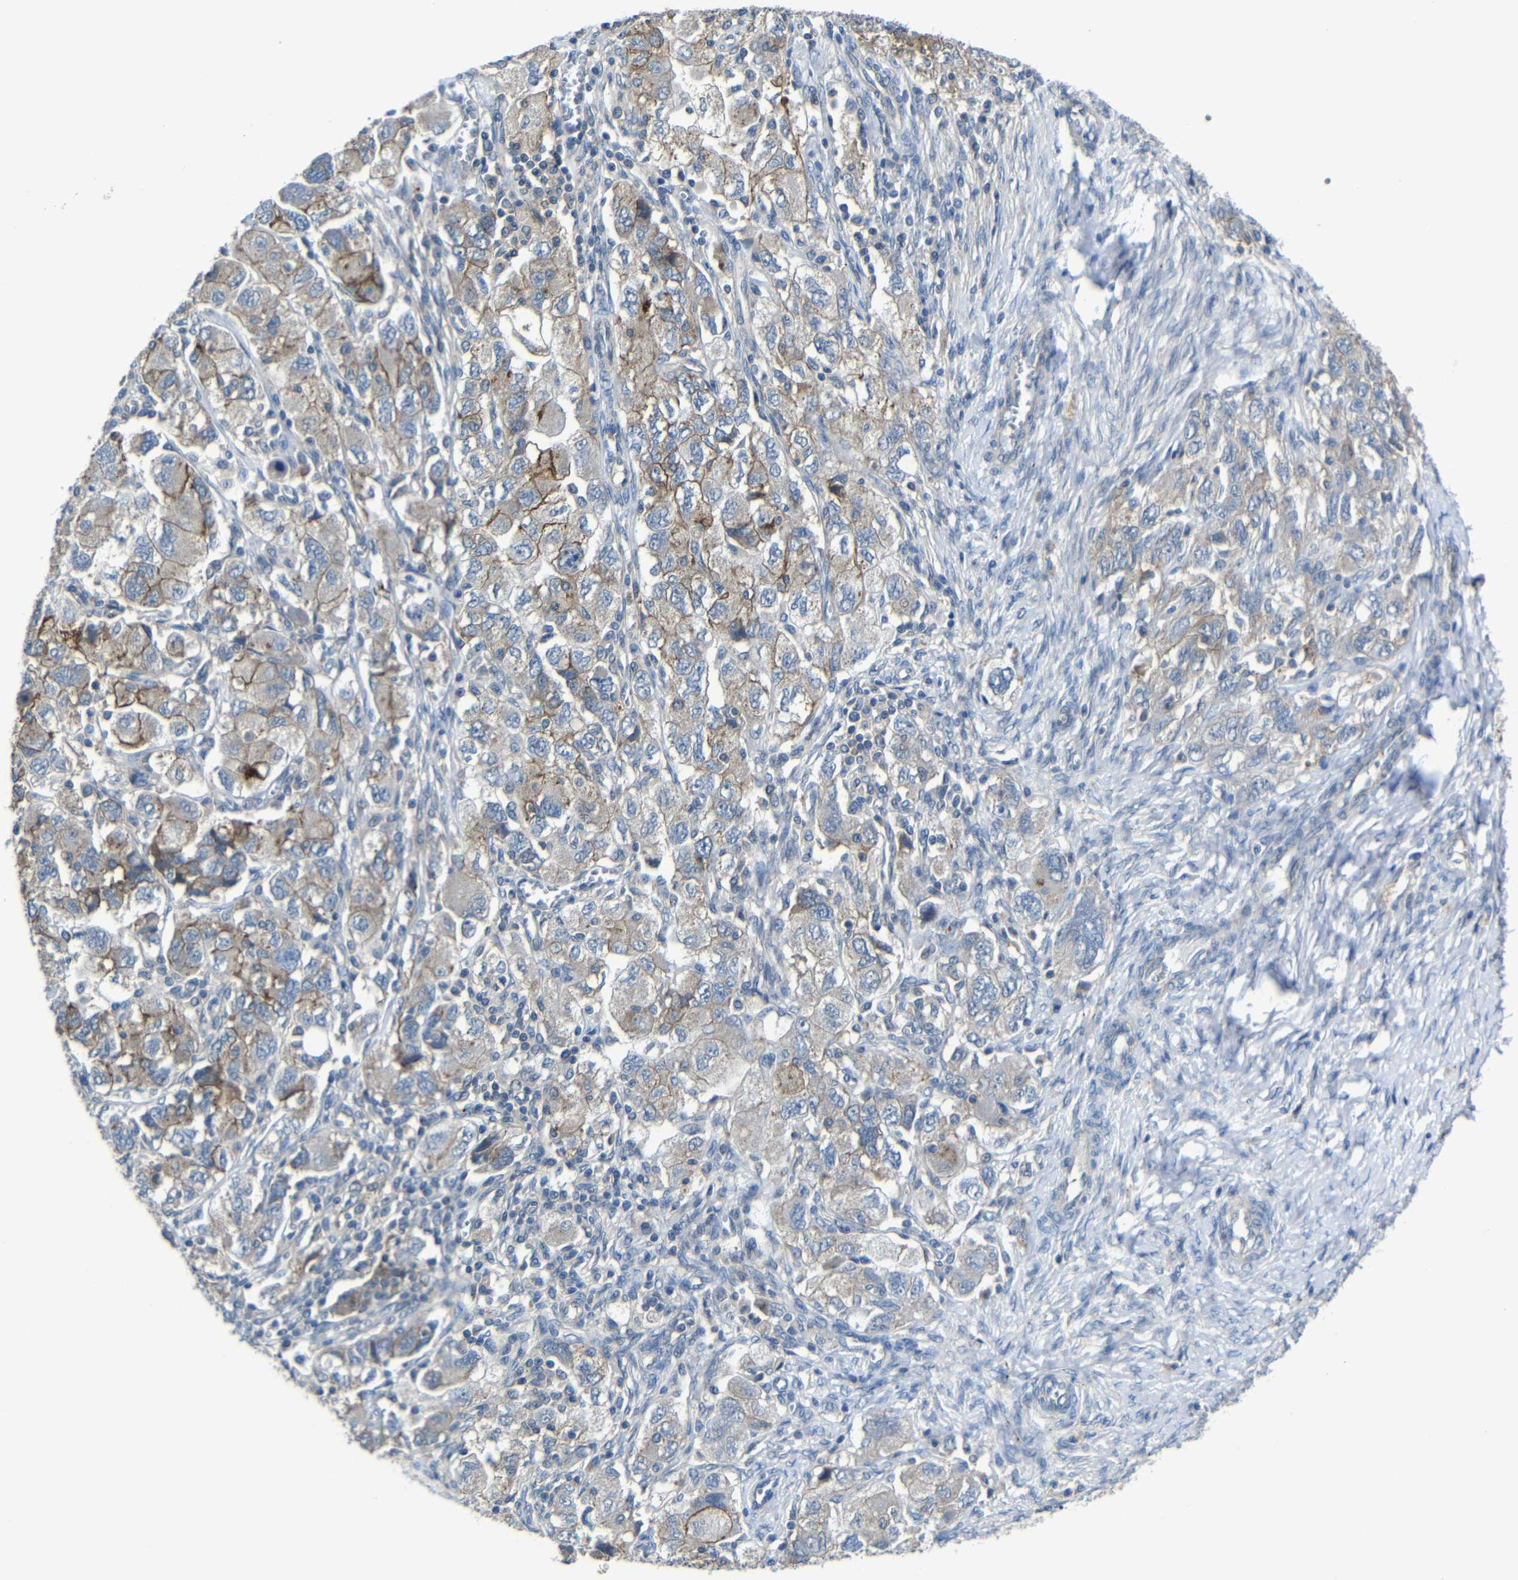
{"staining": {"intensity": "weak", "quantity": "25%-75%", "location": "cytoplasmic/membranous"}, "tissue": "ovarian cancer", "cell_type": "Tumor cells", "image_type": "cancer", "snomed": [{"axis": "morphology", "description": "Carcinoma, NOS"}, {"axis": "morphology", "description": "Cystadenocarcinoma, serous, NOS"}, {"axis": "topography", "description": "Ovary"}], "caption": "This is a photomicrograph of IHC staining of ovarian cancer, which shows weak expression in the cytoplasmic/membranous of tumor cells.", "gene": "ZNF90", "patient": {"sex": "female", "age": 69}}